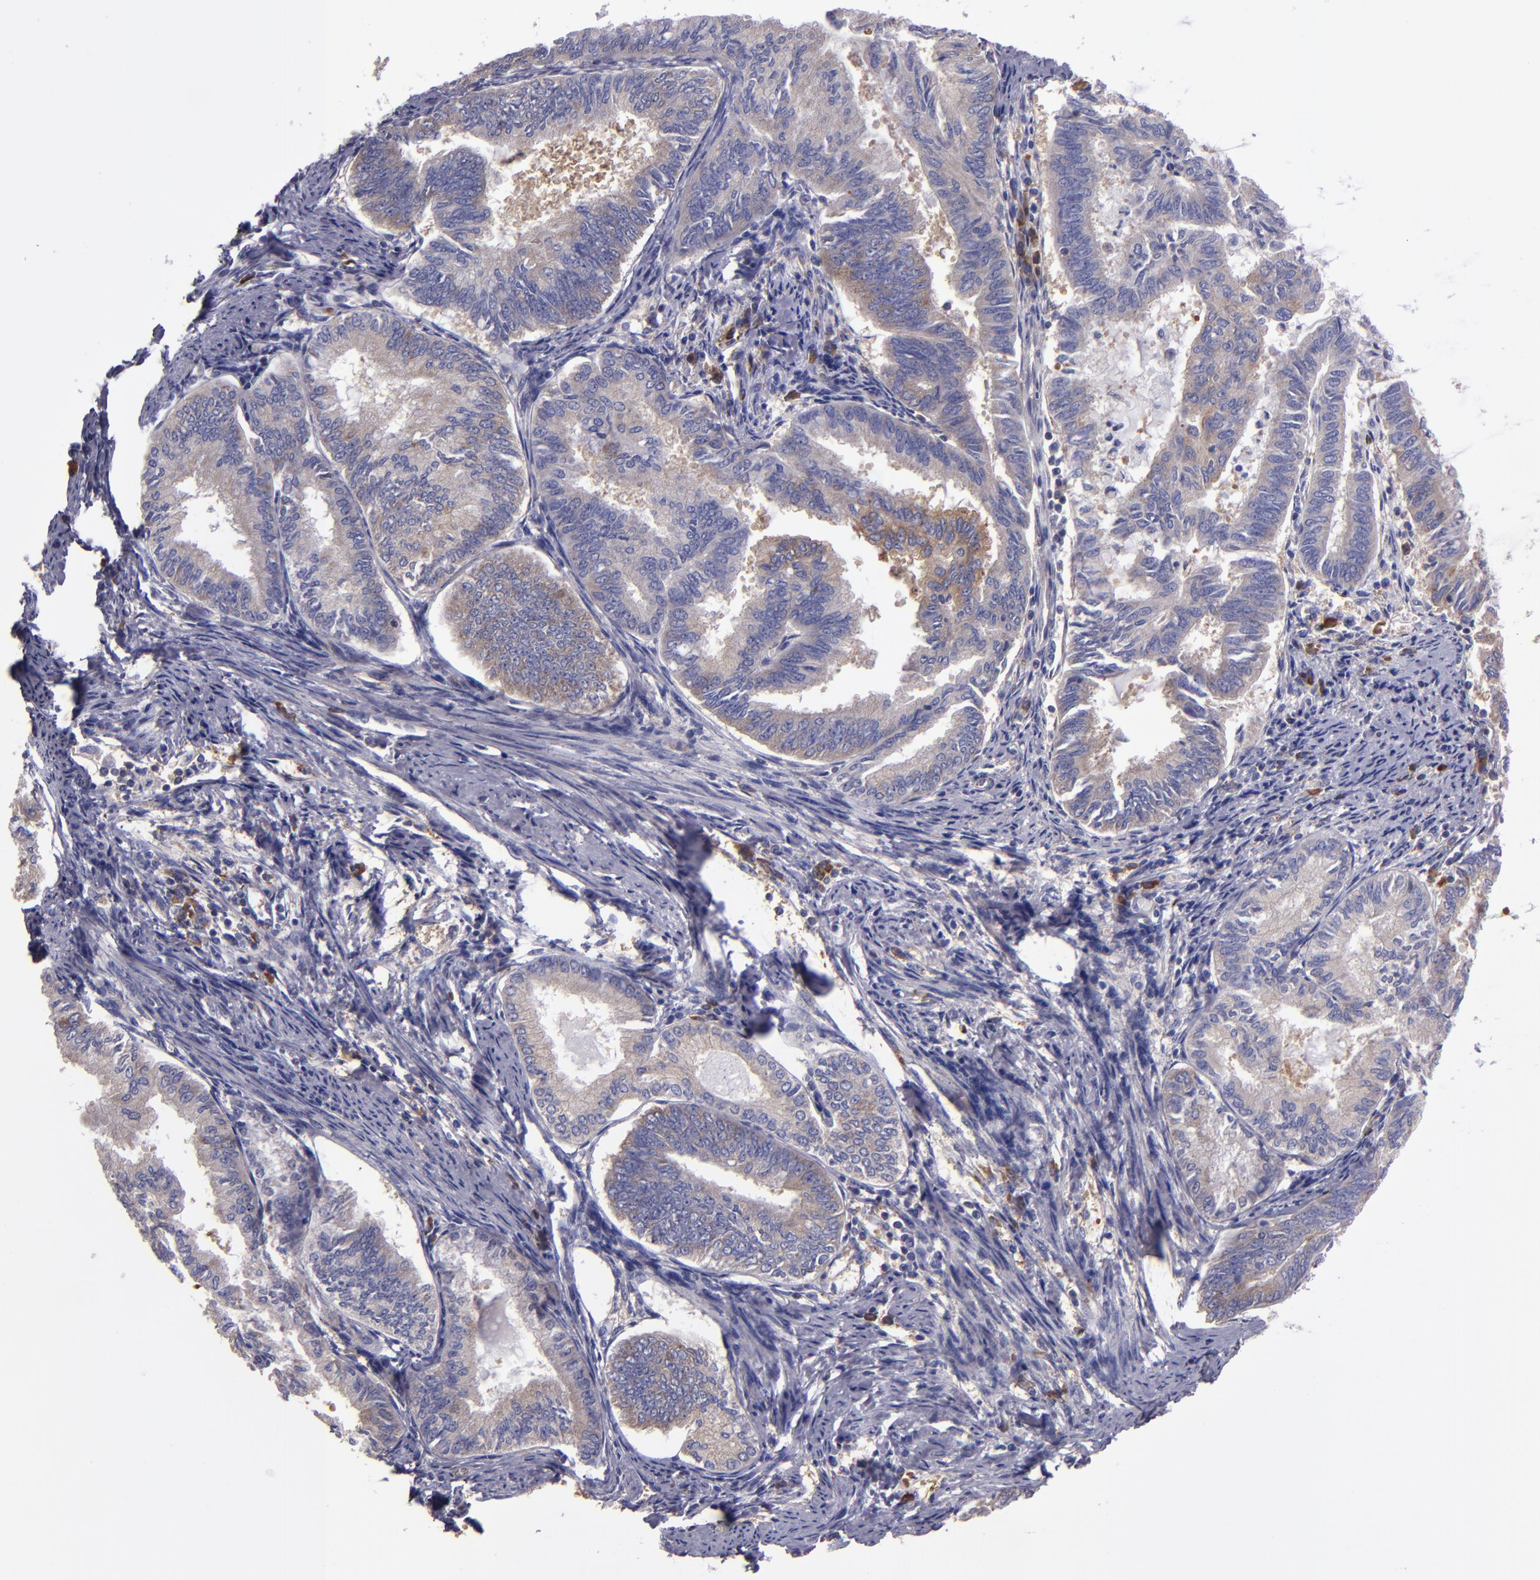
{"staining": {"intensity": "weak", "quantity": "25%-75%", "location": "cytoplasmic/membranous"}, "tissue": "endometrial cancer", "cell_type": "Tumor cells", "image_type": "cancer", "snomed": [{"axis": "morphology", "description": "Adenocarcinoma, NOS"}, {"axis": "topography", "description": "Endometrium"}], "caption": "Immunohistochemistry photomicrograph of human endometrial adenocarcinoma stained for a protein (brown), which shows low levels of weak cytoplasmic/membranous staining in about 25%-75% of tumor cells.", "gene": "CARS1", "patient": {"sex": "female", "age": 86}}